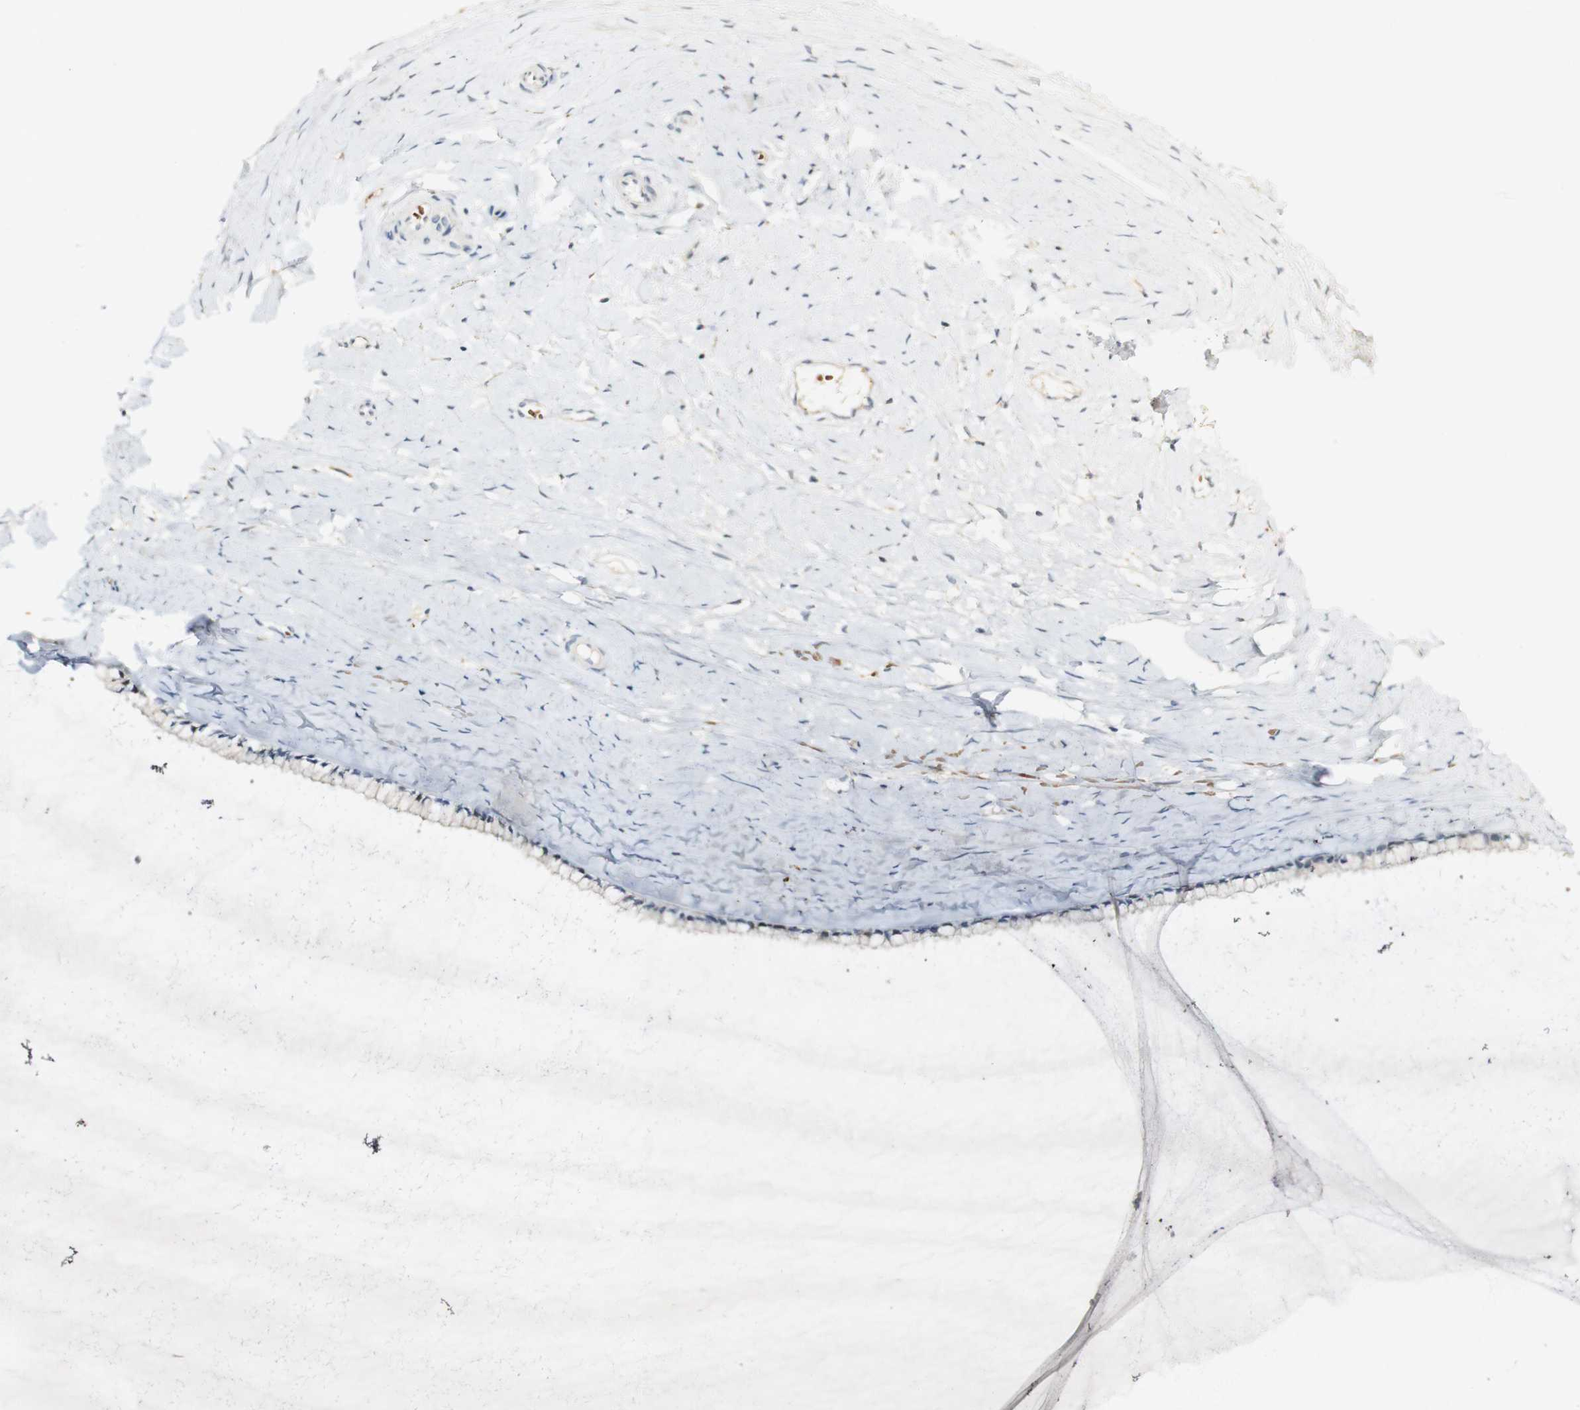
{"staining": {"intensity": "negative", "quantity": "none", "location": "none"}, "tissue": "cervix", "cell_type": "Glandular cells", "image_type": "normal", "snomed": [{"axis": "morphology", "description": "Normal tissue, NOS"}, {"axis": "topography", "description": "Cervix"}], "caption": "A high-resolution photomicrograph shows IHC staining of normal cervix, which demonstrates no significant expression in glandular cells. The staining is performed using DAB (3,3'-diaminobenzidine) brown chromogen with nuclei counter-stained in using hematoxylin.", "gene": "SYT7", "patient": {"sex": "female", "age": 39}}